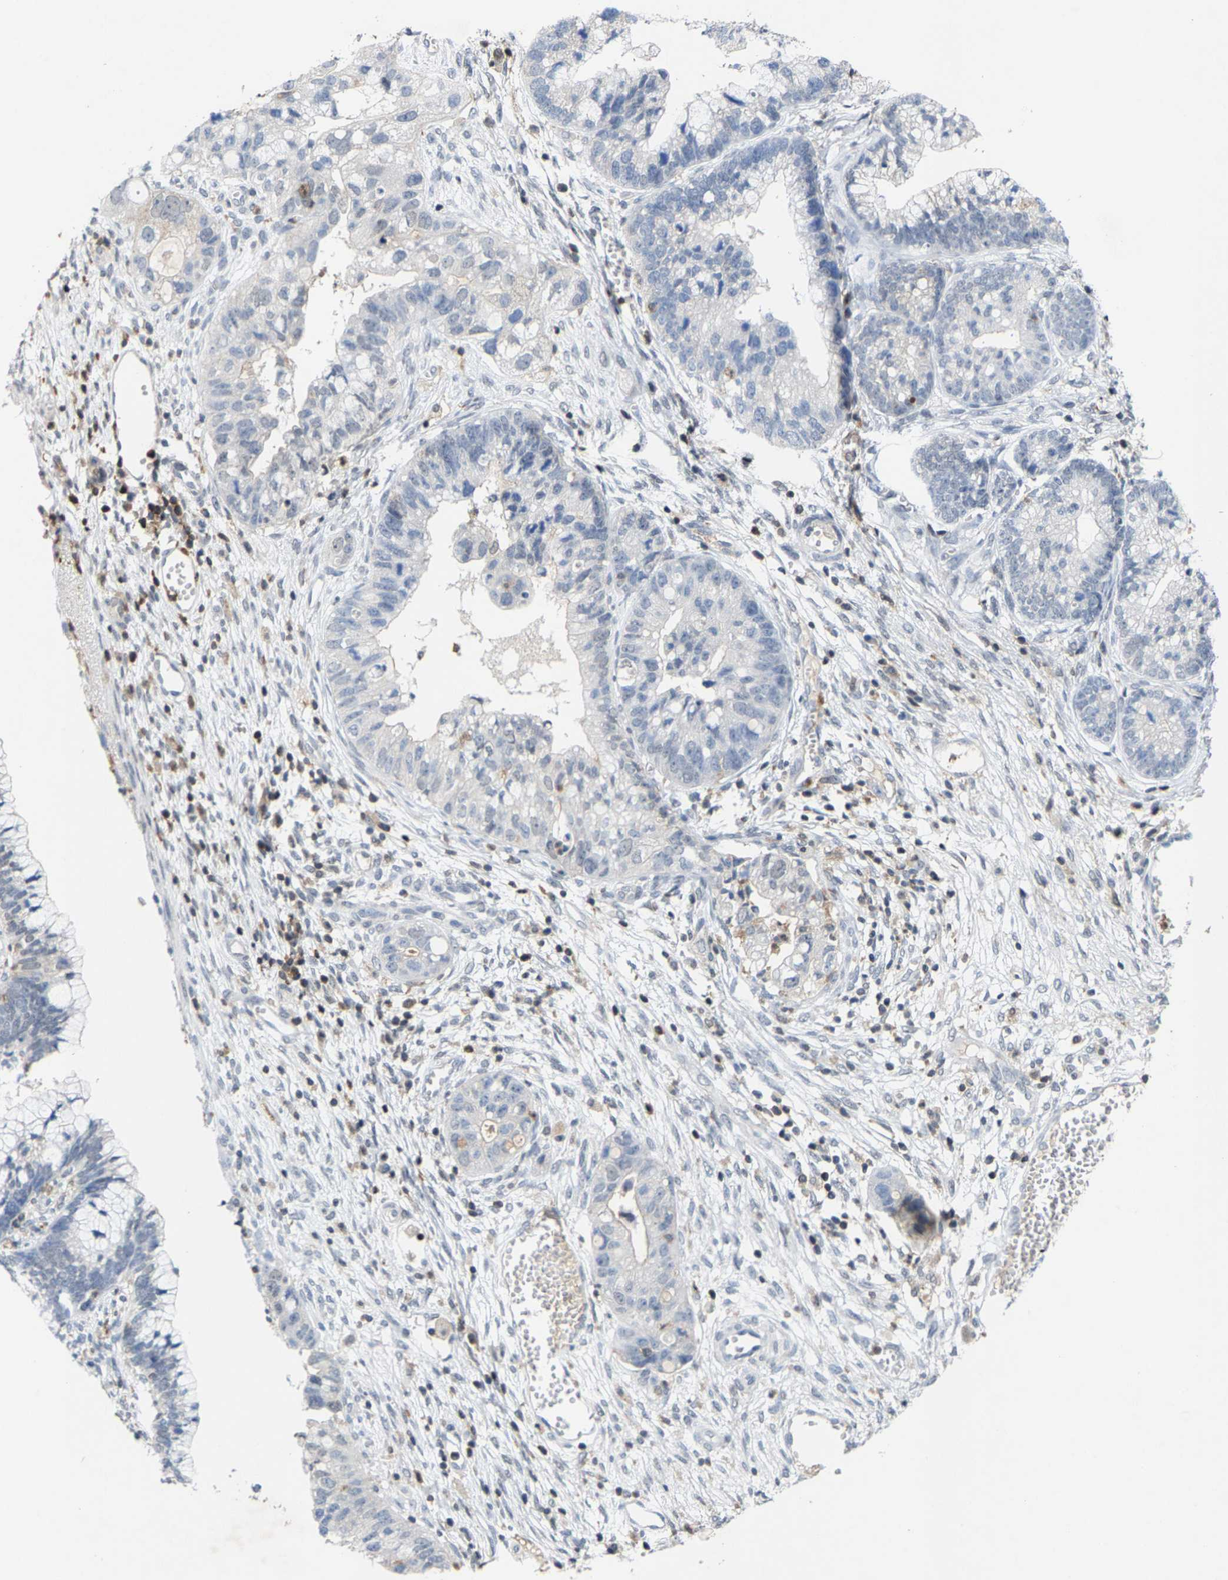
{"staining": {"intensity": "negative", "quantity": "none", "location": "none"}, "tissue": "cervical cancer", "cell_type": "Tumor cells", "image_type": "cancer", "snomed": [{"axis": "morphology", "description": "Adenocarcinoma, NOS"}, {"axis": "topography", "description": "Cervix"}], "caption": "An immunohistochemistry (IHC) micrograph of cervical adenocarcinoma is shown. There is no staining in tumor cells of cervical adenocarcinoma.", "gene": "FGD3", "patient": {"sex": "female", "age": 44}}